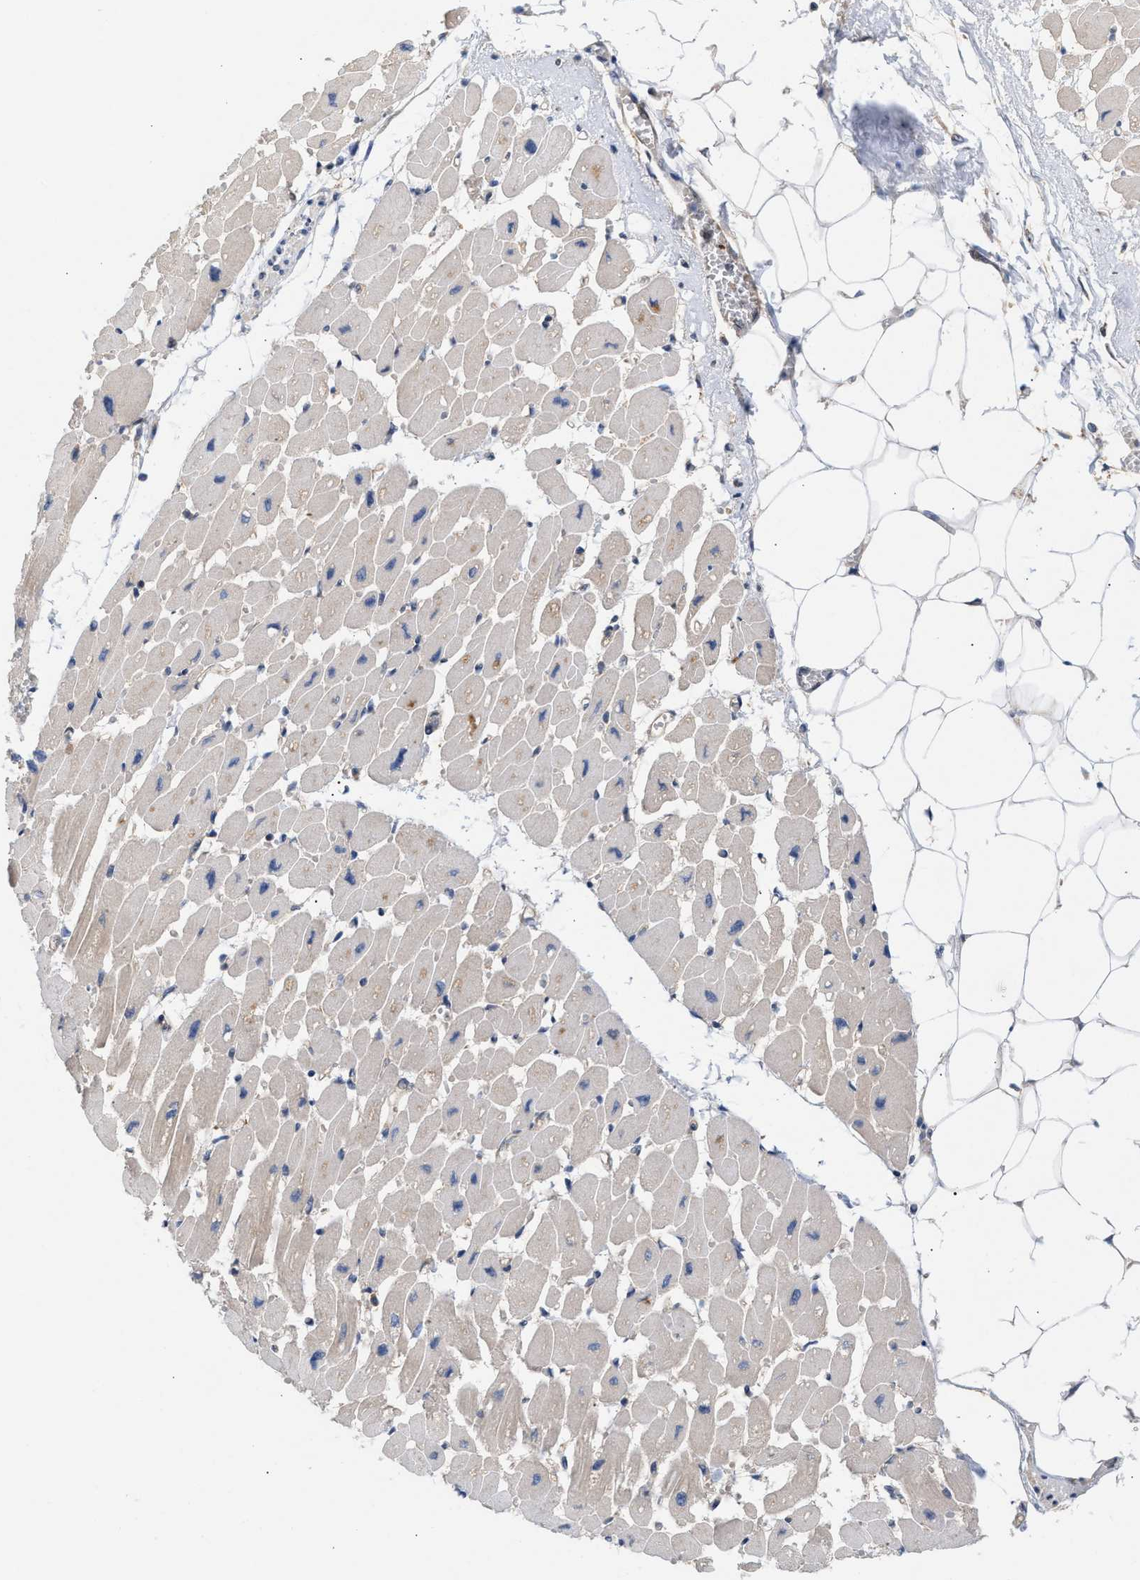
{"staining": {"intensity": "moderate", "quantity": "25%-75%", "location": "cytoplasmic/membranous"}, "tissue": "heart muscle", "cell_type": "Cardiomyocytes", "image_type": "normal", "snomed": [{"axis": "morphology", "description": "Normal tissue, NOS"}, {"axis": "topography", "description": "Heart"}], "caption": "Approximately 25%-75% of cardiomyocytes in unremarkable human heart muscle exhibit moderate cytoplasmic/membranous protein staining as visualized by brown immunohistochemical staining.", "gene": "GLOD4", "patient": {"sex": "female", "age": 54}}